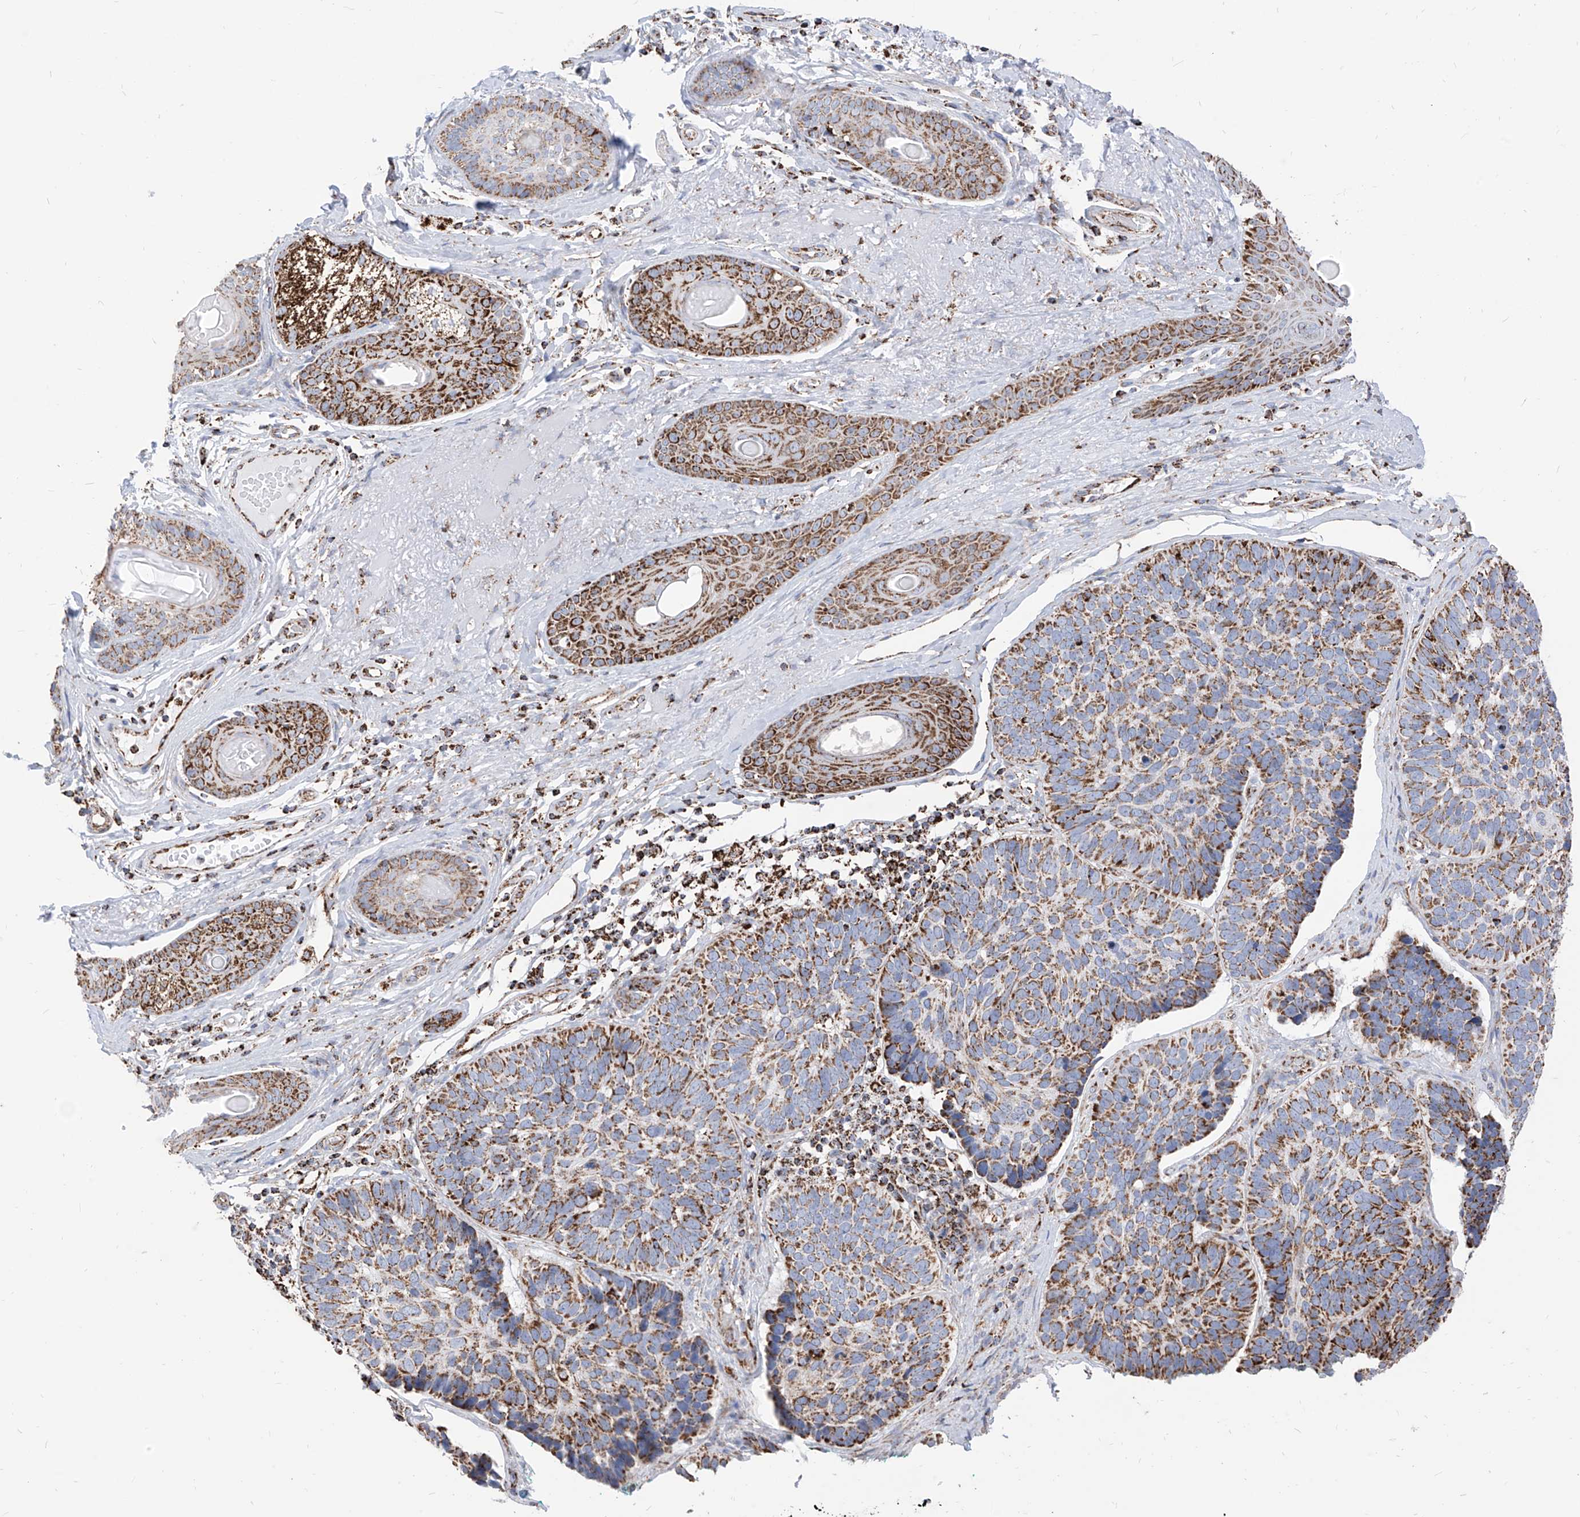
{"staining": {"intensity": "strong", "quantity": "25%-75%", "location": "cytoplasmic/membranous"}, "tissue": "skin cancer", "cell_type": "Tumor cells", "image_type": "cancer", "snomed": [{"axis": "morphology", "description": "Basal cell carcinoma"}, {"axis": "topography", "description": "Skin"}], "caption": "This photomicrograph demonstrates skin cancer stained with immunohistochemistry (IHC) to label a protein in brown. The cytoplasmic/membranous of tumor cells show strong positivity for the protein. Nuclei are counter-stained blue.", "gene": "COX5B", "patient": {"sex": "male", "age": 62}}